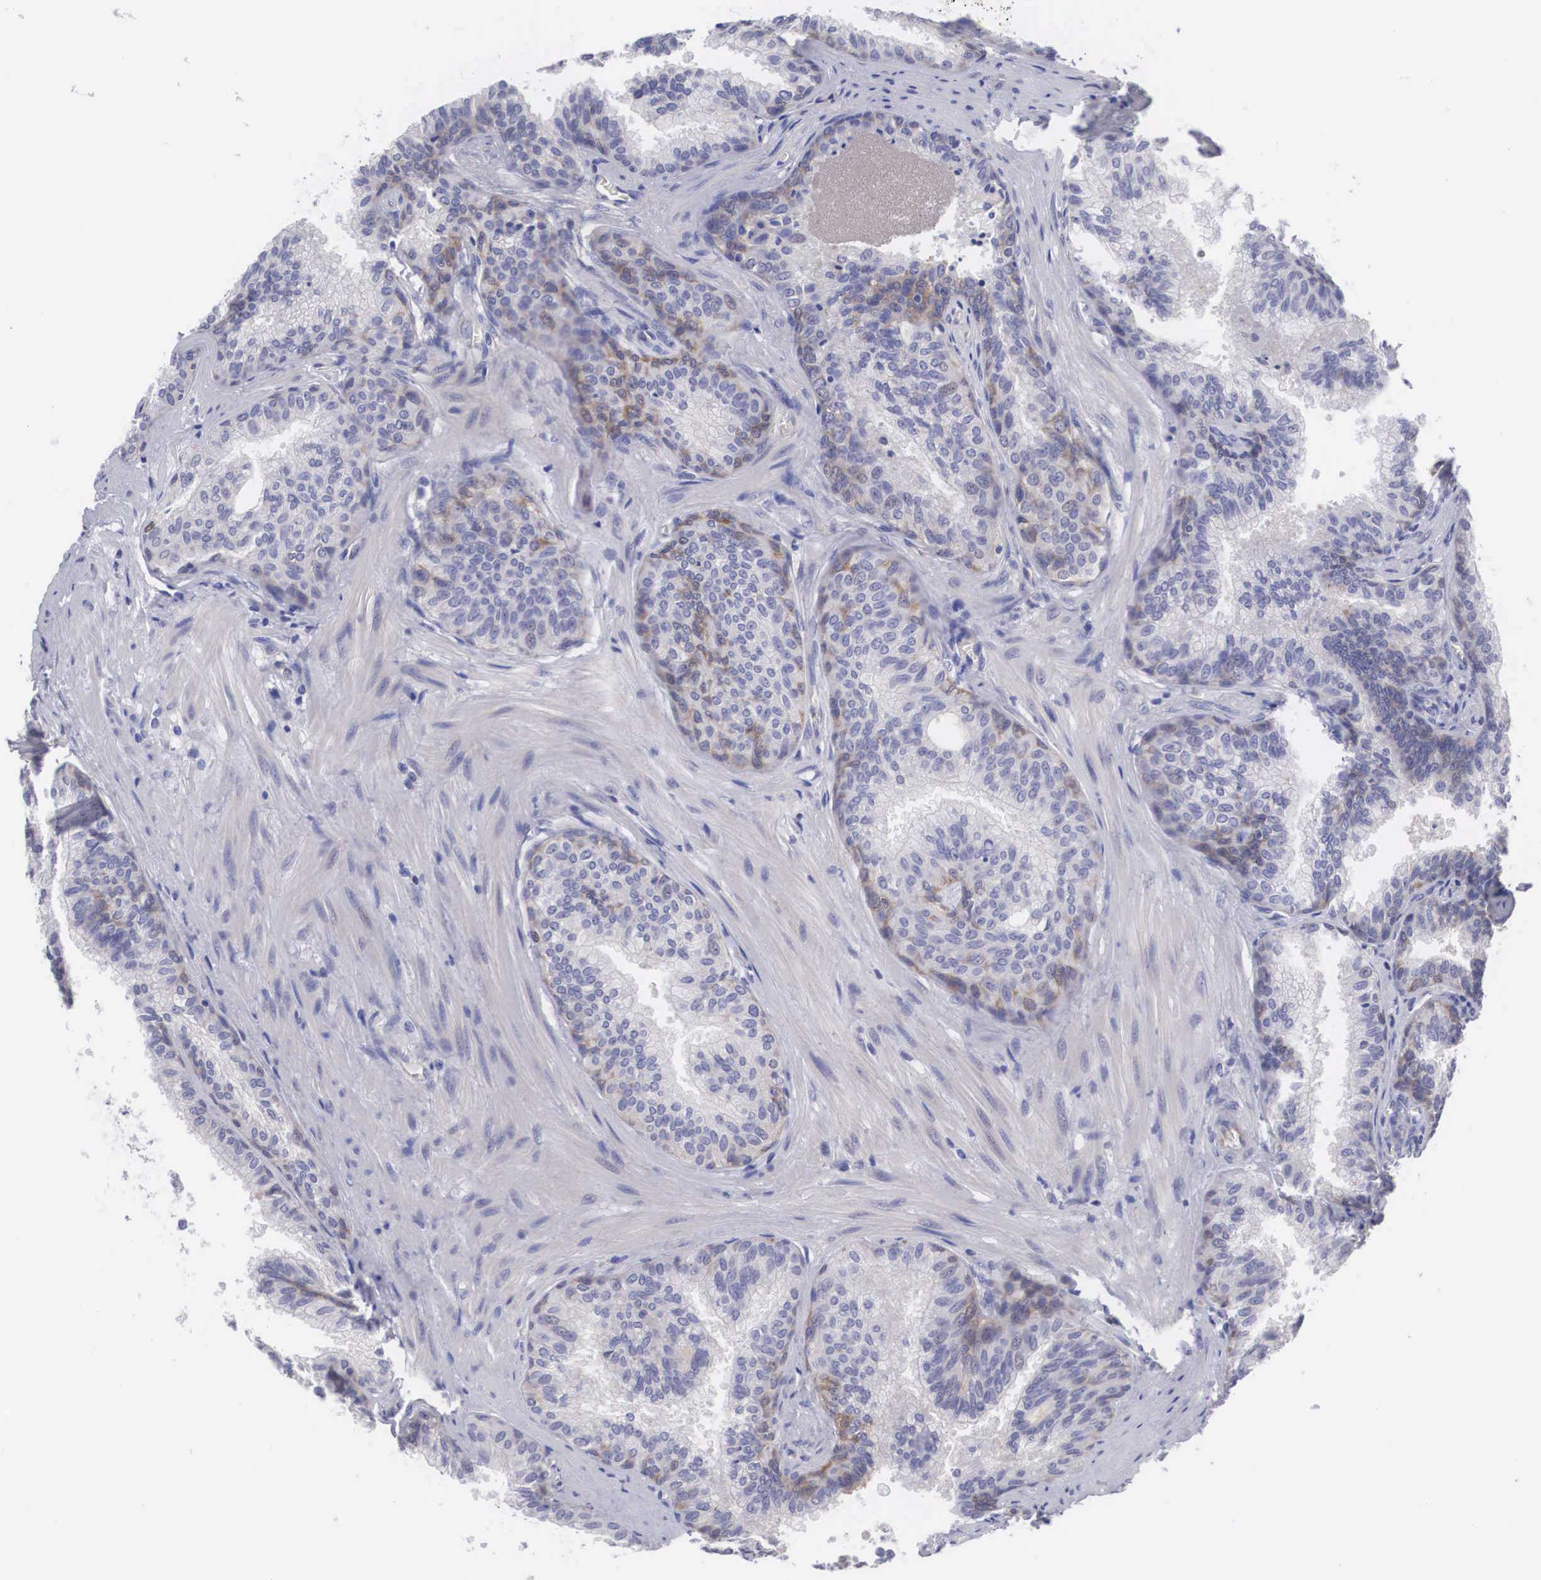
{"staining": {"intensity": "weak", "quantity": "25%-75%", "location": "cytoplasmic/membranous"}, "tissue": "prostate", "cell_type": "Glandular cells", "image_type": "normal", "snomed": [{"axis": "morphology", "description": "Normal tissue, NOS"}, {"axis": "topography", "description": "Prostate"}], "caption": "This photomicrograph reveals IHC staining of benign prostate, with low weak cytoplasmic/membranous expression in approximately 25%-75% of glandular cells.", "gene": "MAST4", "patient": {"sex": "male", "age": 68}}